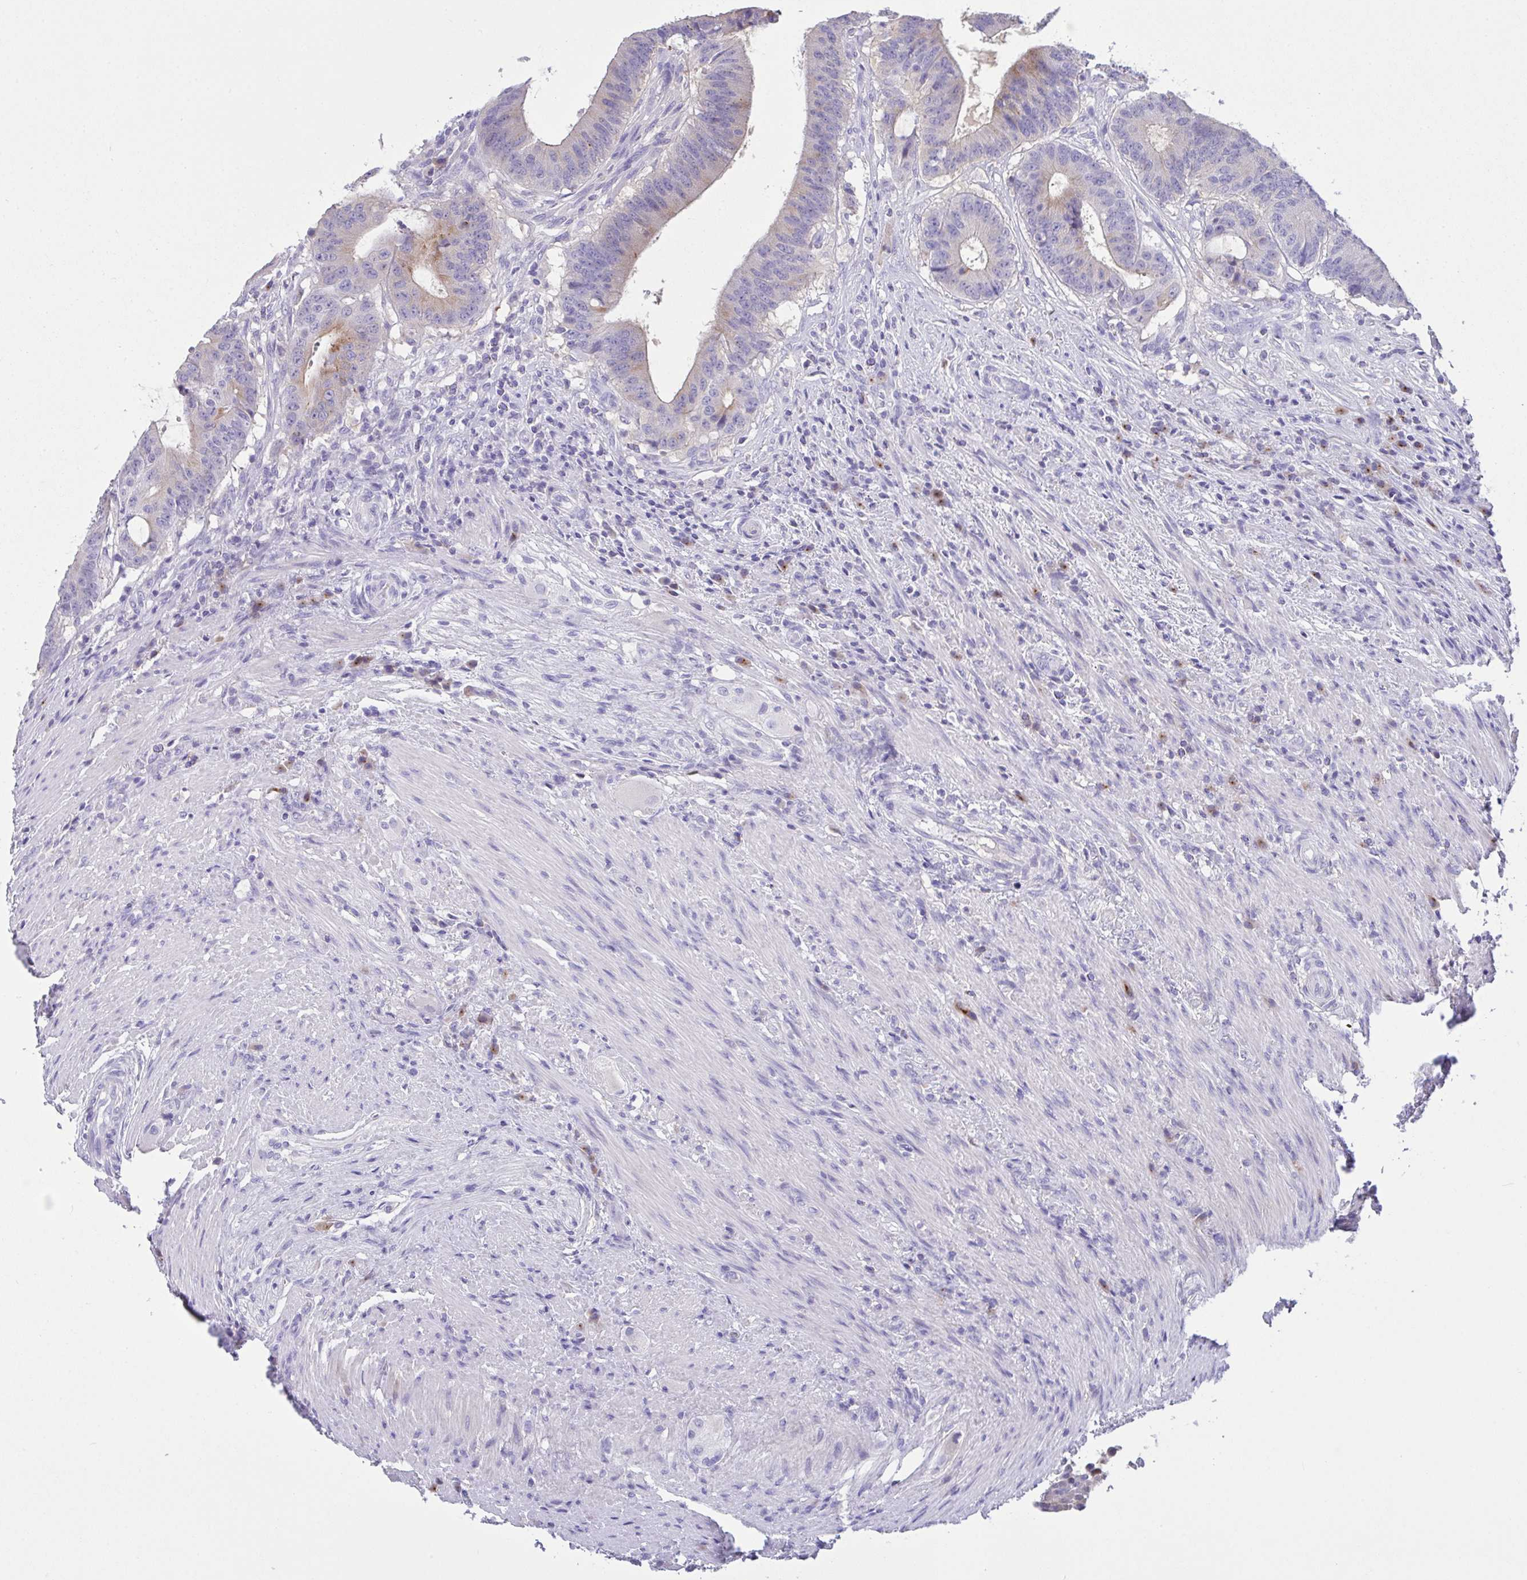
{"staining": {"intensity": "weak", "quantity": "25%-75%", "location": "cytoplasmic/membranous"}, "tissue": "colorectal cancer", "cell_type": "Tumor cells", "image_type": "cancer", "snomed": [{"axis": "morphology", "description": "Adenocarcinoma, NOS"}, {"axis": "topography", "description": "Colon"}], "caption": "Colorectal cancer (adenocarcinoma) was stained to show a protein in brown. There is low levels of weak cytoplasmic/membranous staining in about 25%-75% of tumor cells. The staining was performed using DAB, with brown indicating positive protein expression. Nuclei are stained blue with hematoxylin.", "gene": "FBXL20", "patient": {"sex": "female", "age": 43}}